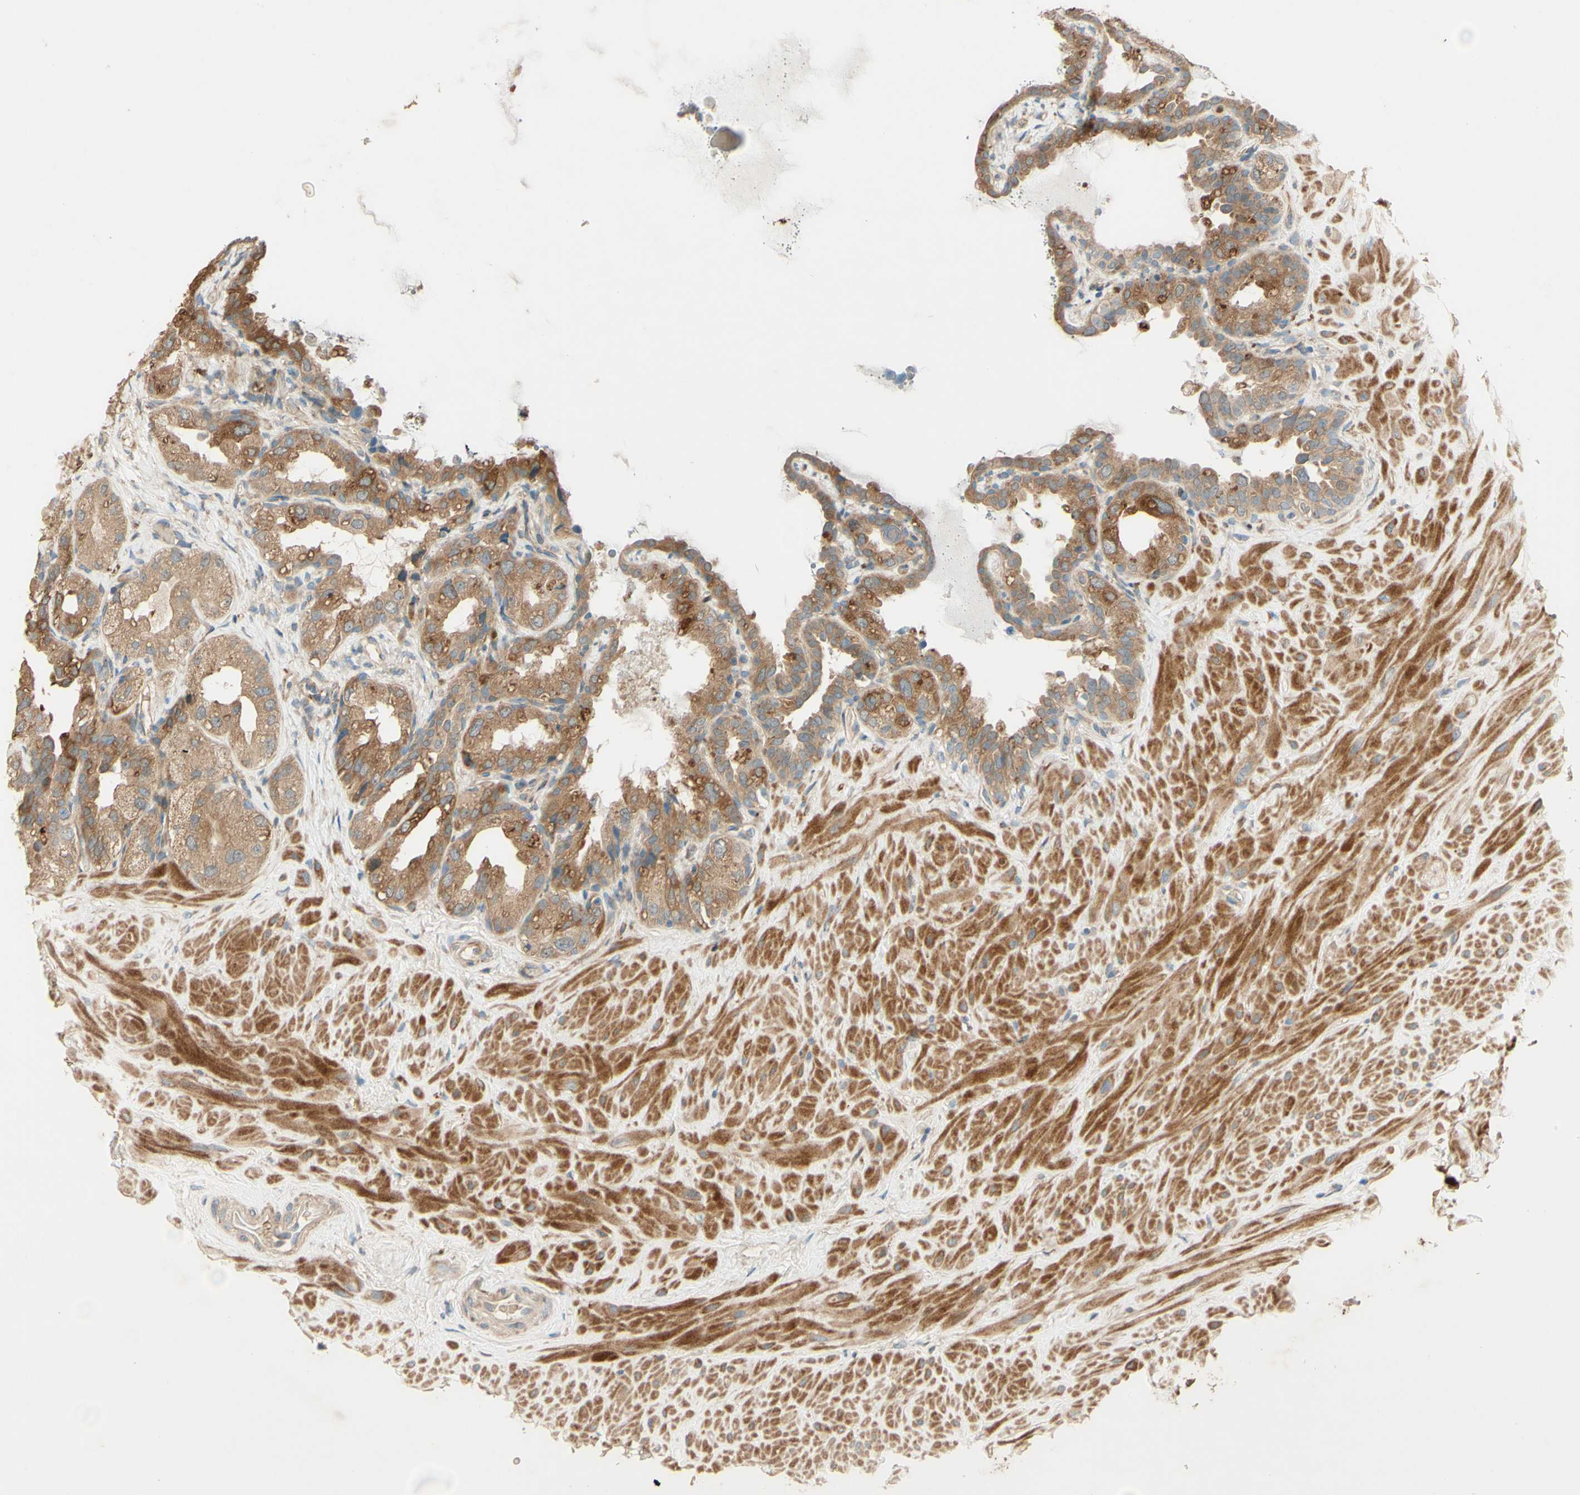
{"staining": {"intensity": "moderate", "quantity": ">75%", "location": "cytoplasmic/membranous"}, "tissue": "seminal vesicle", "cell_type": "Glandular cells", "image_type": "normal", "snomed": [{"axis": "morphology", "description": "Normal tissue, NOS"}, {"axis": "topography", "description": "Seminal veicle"}], "caption": "IHC photomicrograph of benign seminal vesicle: seminal vesicle stained using IHC exhibits medium levels of moderate protein expression localized specifically in the cytoplasmic/membranous of glandular cells, appearing as a cytoplasmic/membranous brown color.", "gene": "ADAM17", "patient": {"sex": "male", "age": 68}}